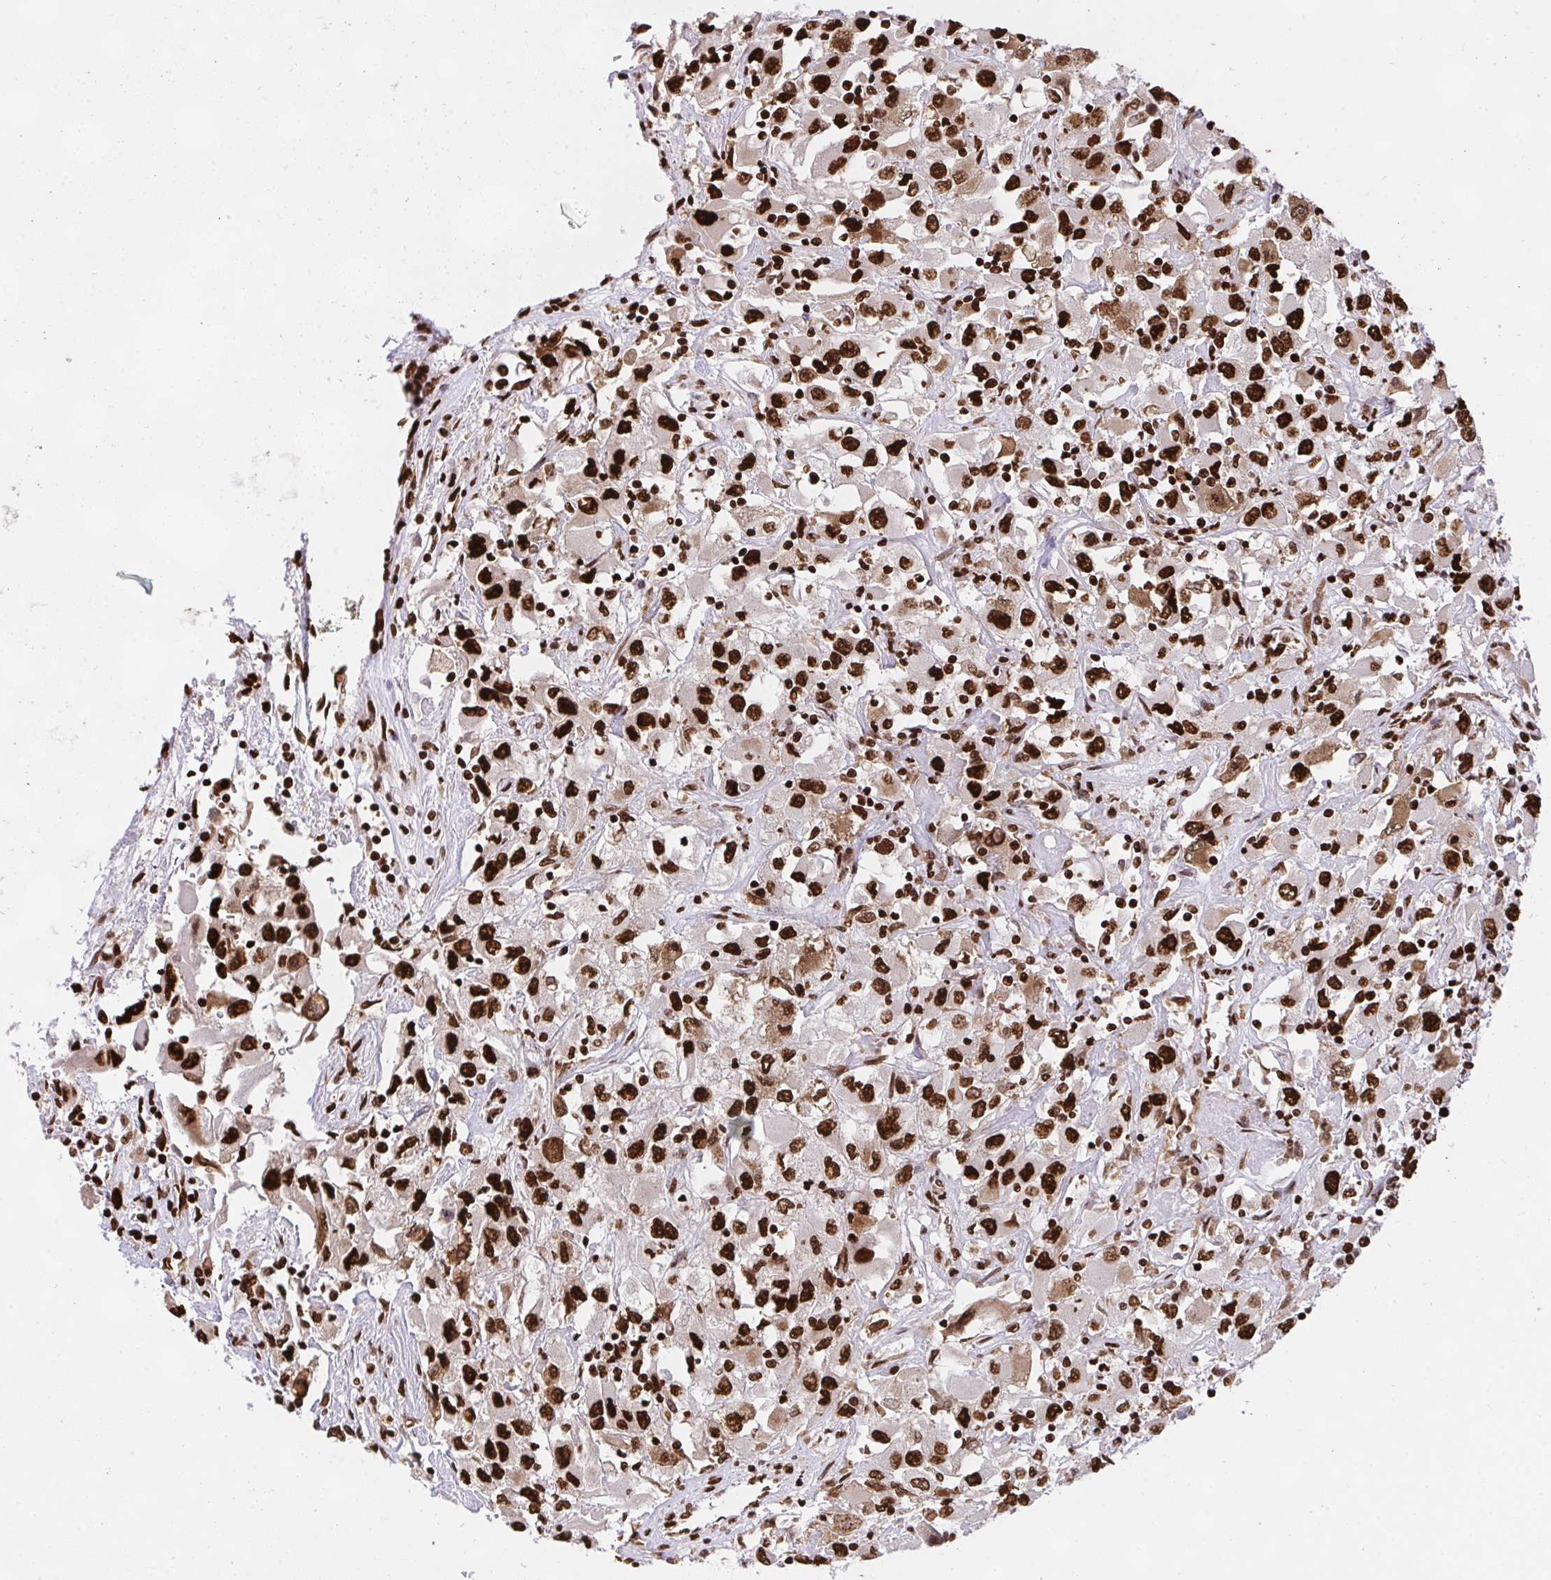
{"staining": {"intensity": "strong", "quantity": ">75%", "location": "nuclear"}, "tissue": "renal cancer", "cell_type": "Tumor cells", "image_type": "cancer", "snomed": [{"axis": "morphology", "description": "Adenocarcinoma, NOS"}, {"axis": "topography", "description": "Kidney"}], "caption": "A brown stain shows strong nuclear staining of a protein in renal cancer tumor cells.", "gene": "HNRNPL", "patient": {"sex": "female", "age": 52}}